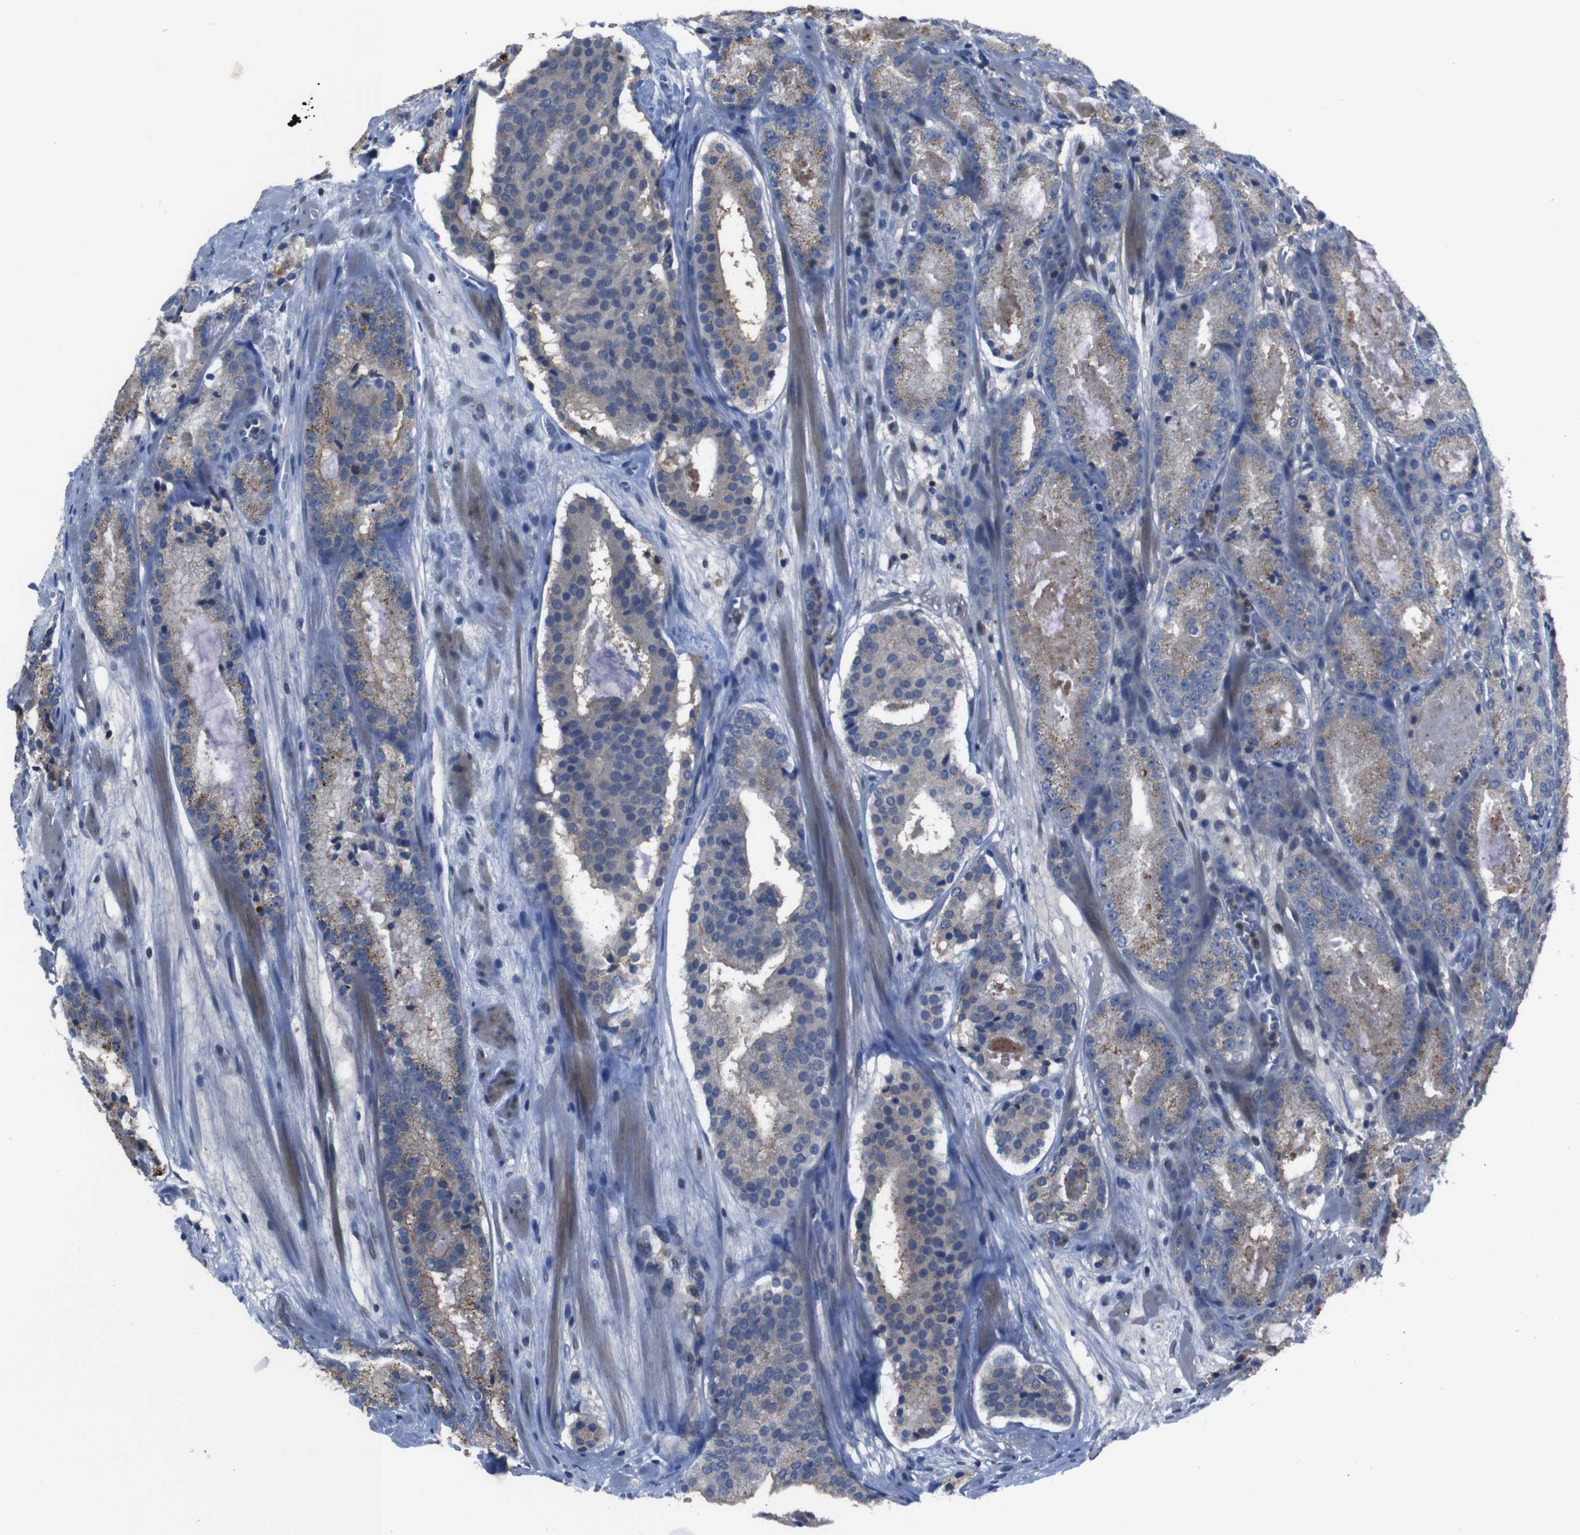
{"staining": {"intensity": "moderate", "quantity": ">75%", "location": "cytoplasmic/membranous"}, "tissue": "prostate cancer", "cell_type": "Tumor cells", "image_type": "cancer", "snomed": [{"axis": "morphology", "description": "Adenocarcinoma, Low grade"}, {"axis": "topography", "description": "Prostate"}], "caption": "Immunohistochemical staining of prostate cancer shows moderate cytoplasmic/membranous protein staining in approximately >75% of tumor cells. (Stains: DAB (3,3'-diaminobenzidine) in brown, nuclei in blue, Microscopy: brightfield microscopy at high magnification).", "gene": "SEMA4B", "patient": {"sex": "male", "age": 69}}